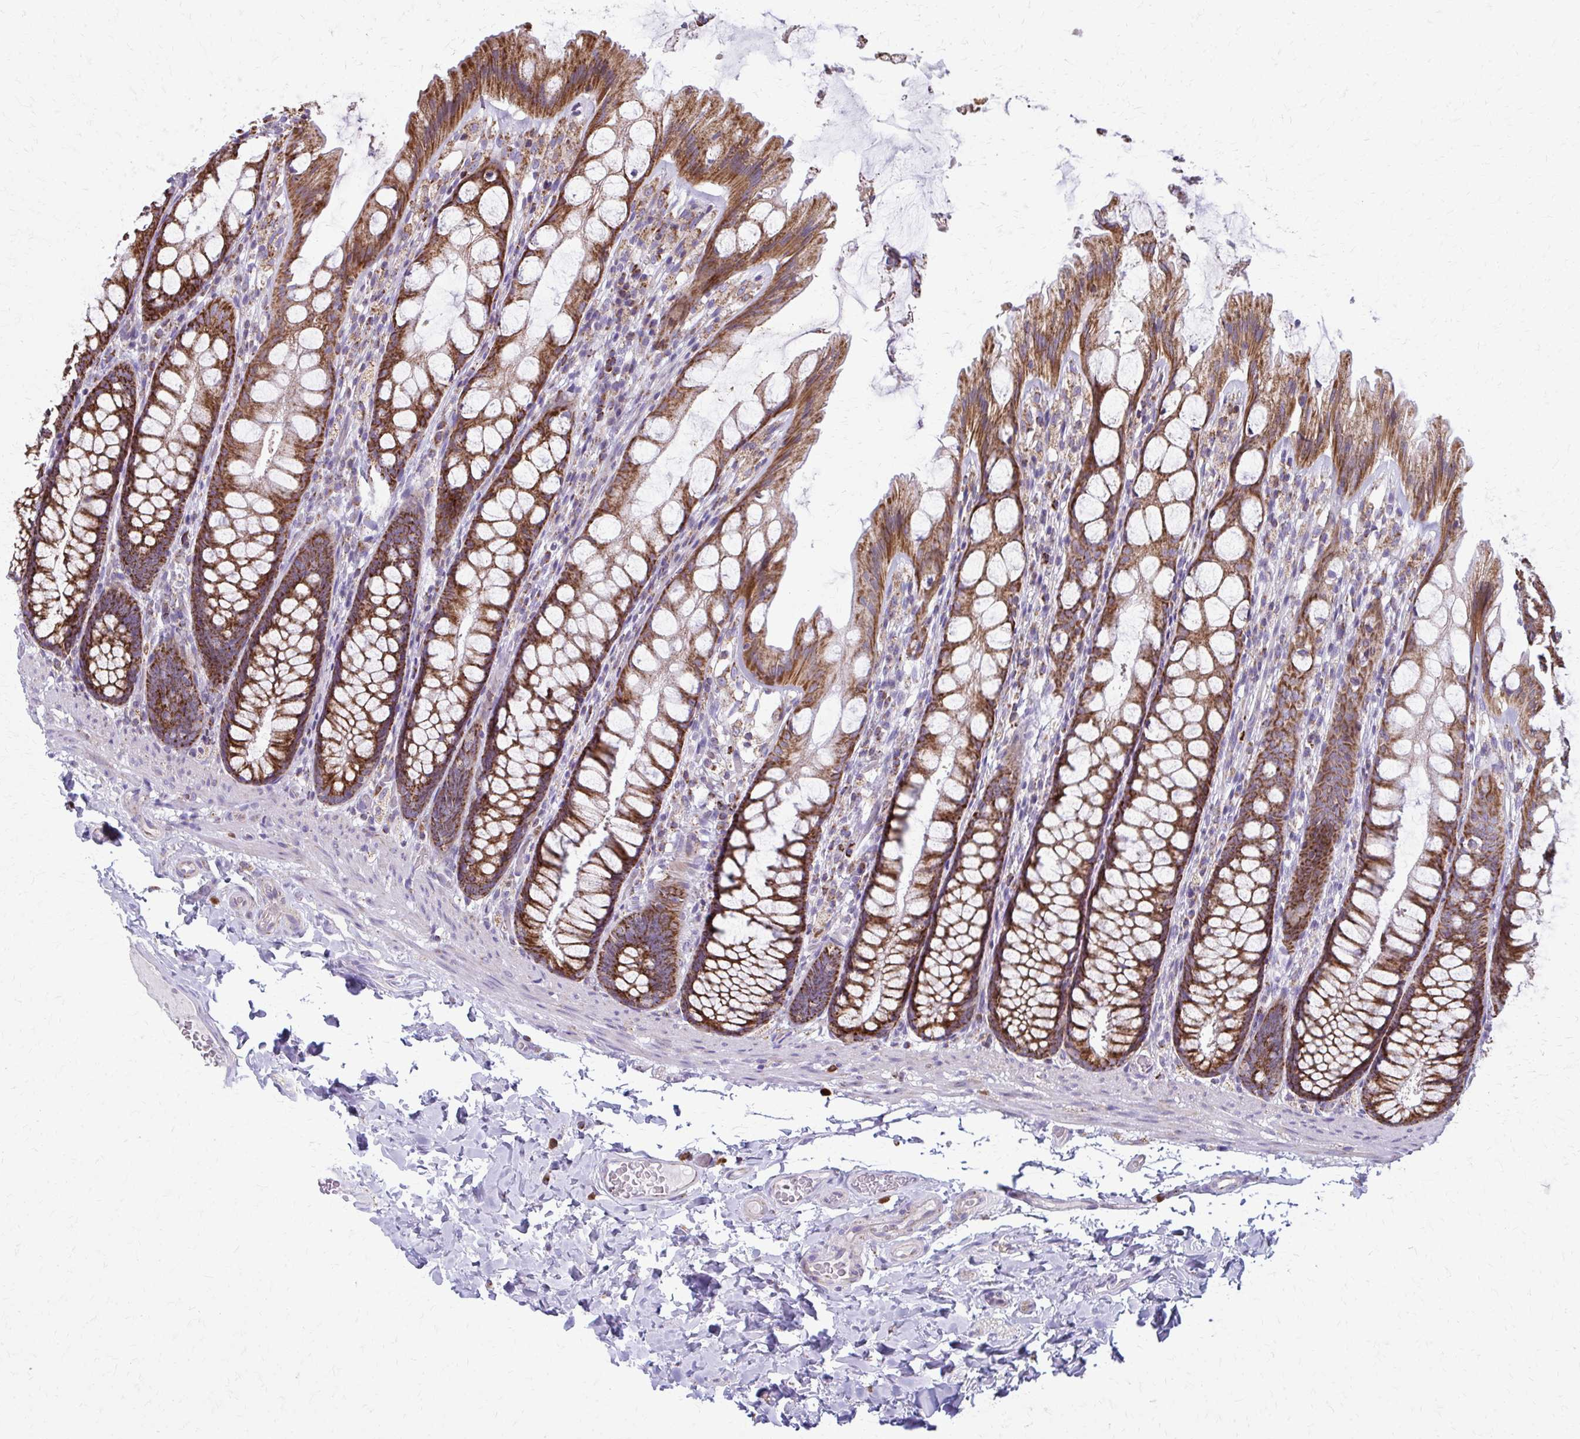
{"staining": {"intensity": "moderate", "quantity": ">75%", "location": "cytoplasmic/membranous"}, "tissue": "colon", "cell_type": "Endothelial cells", "image_type": "normal", "snomed": [{"axis": "morphology", "description": "Normal tissue, NOS"}, {"axis": "topography", "description": "Colon"}], "caption": "Protein positivity by immunohistochemistry (IHC) reveals moderate cytoplasmic/membranous positivity in about >75% of endothelial cells in benign colon.", "gene": "TVP23A", "patient": {"sex": "male", "age": 47}}